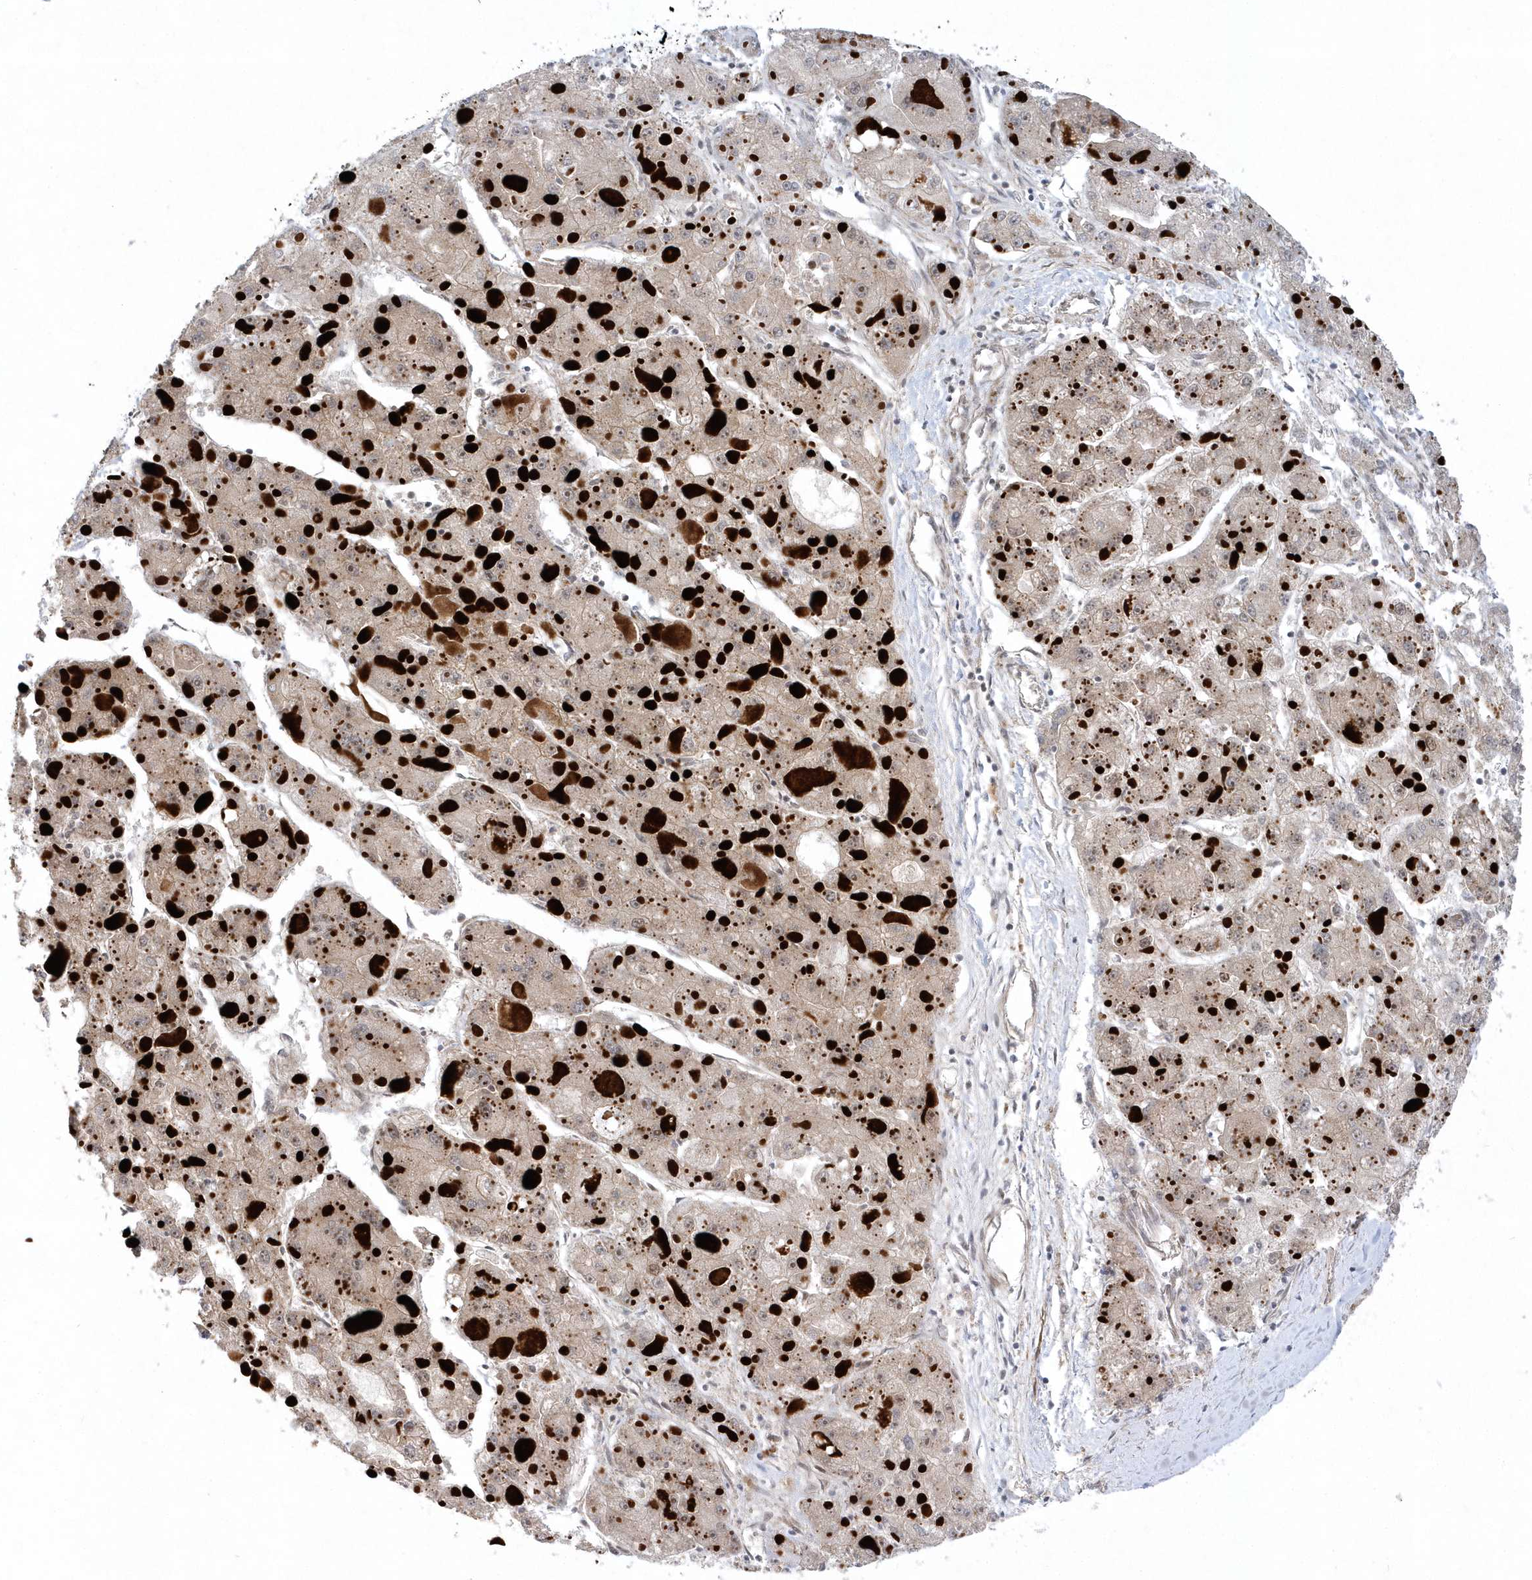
{"staining": {"intensity": "weak", "quantity": ">75%", "location": "cytoplasmic/membranous"}, "tissue": "liver cancer", "cell_type": "Tumor cells", "image_type": "cancer", "snomed": [{"axis": "morphology", "description": "Carcinoma, Hepatocellular, NOS"}, {"axis": "topography", "description": "Liver"}], "caption": "An image of human liver cancer stained for a protein reveals weak cytoplasmic/membranous brown staining in tumor cells. Nuclei are stained in blue.", "gene": "MXI1", "patient": {"sex": "female", "age": 73}}